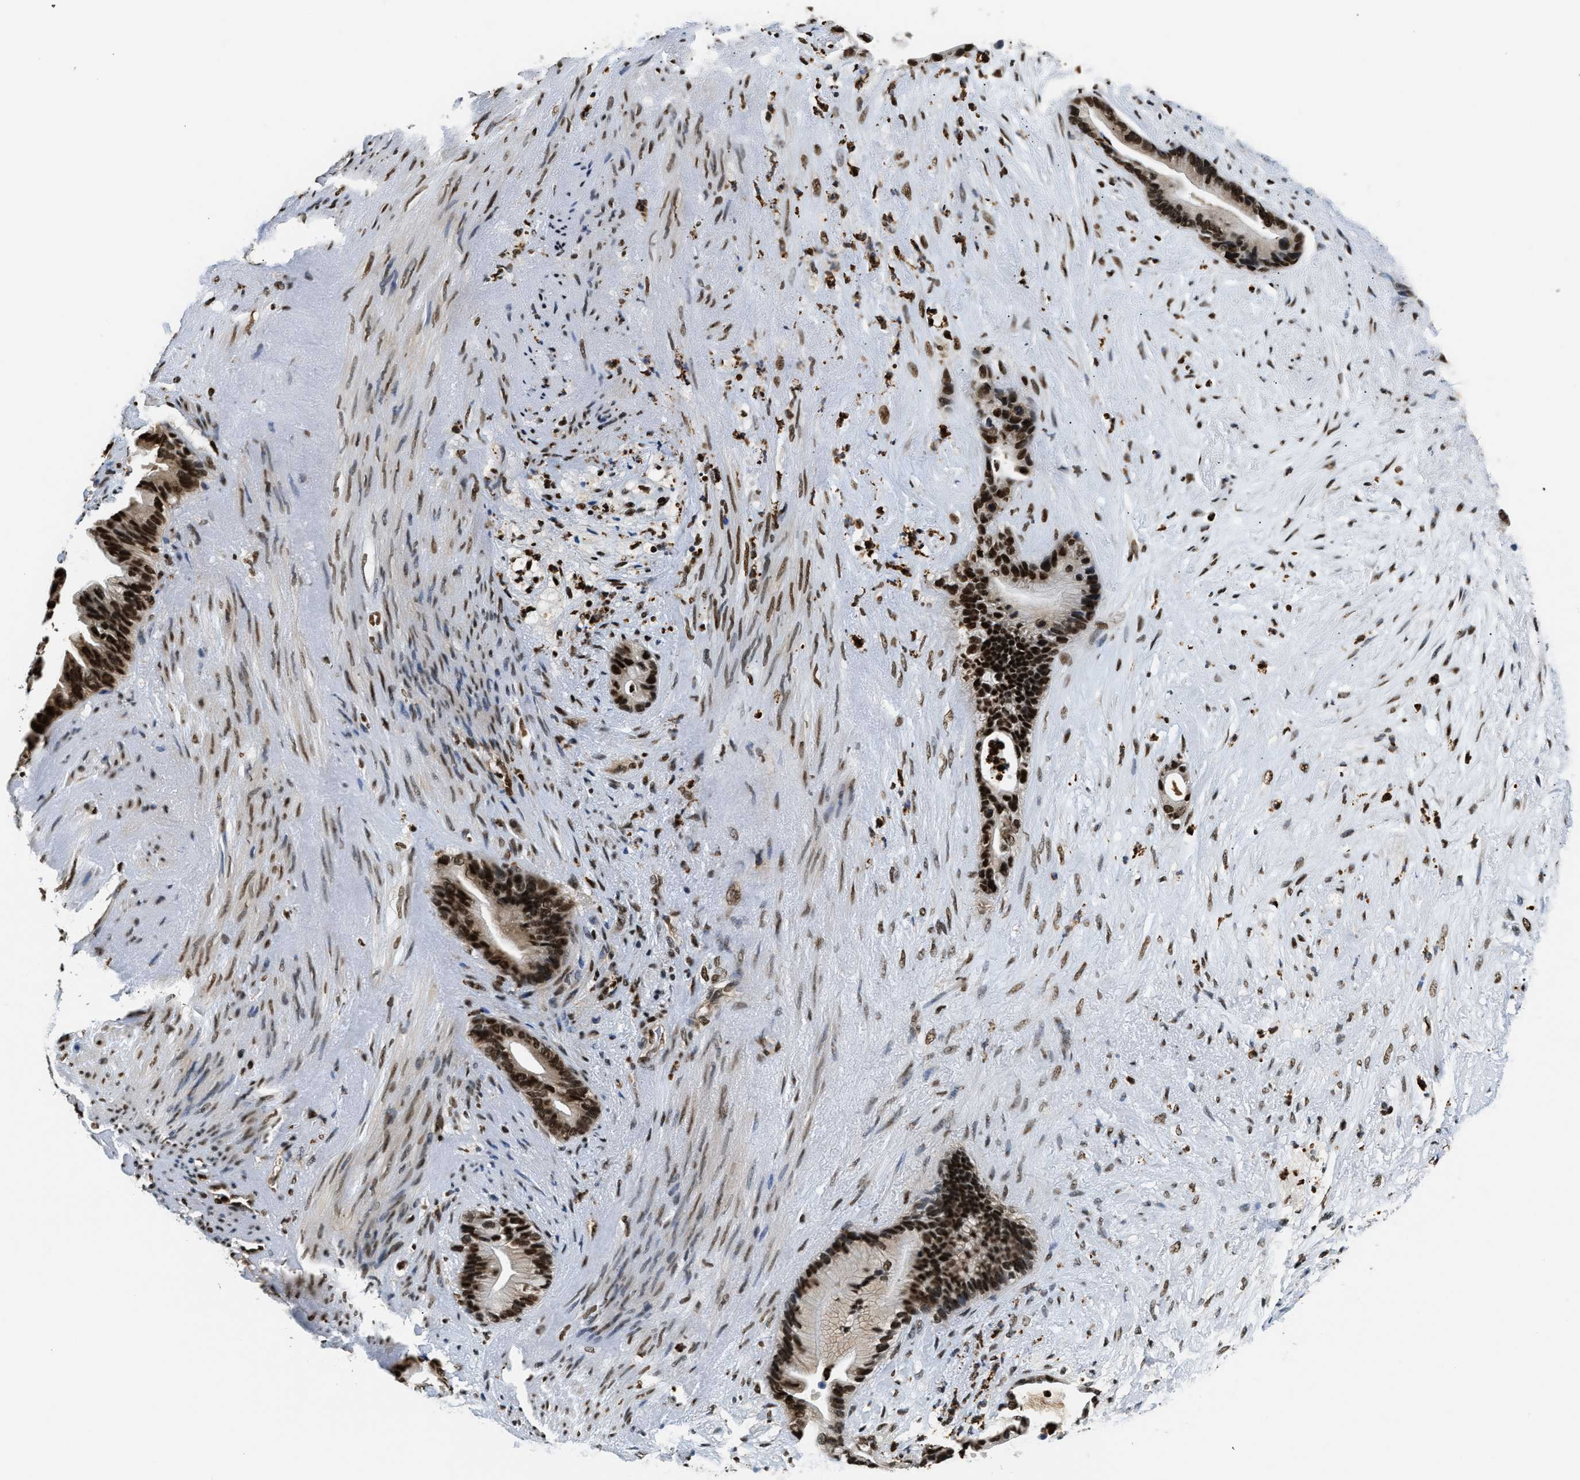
{"staining": {"intensity": "strong", "quantity": ">75%", "location": "nuclear"}, "tissue": "liver cancer", "cell_type": "Tumor cells", "image_type": "cancer", "snomed": [{"axis": "morphology", "description": "Cholangiocarcinoma"}, {"axis": "topography", "description": "Liver"}], "caption": "This histopathology image exhibits liver cancer stained with immunohistochemistry (IHC) to label a protein in brown. The nuclear of tumor cells show strong positivity for the protein. Nuclei are counter-stained blue.", "gene": "CCNDBP1", "patient": {"sex": "female", "age": 55}}